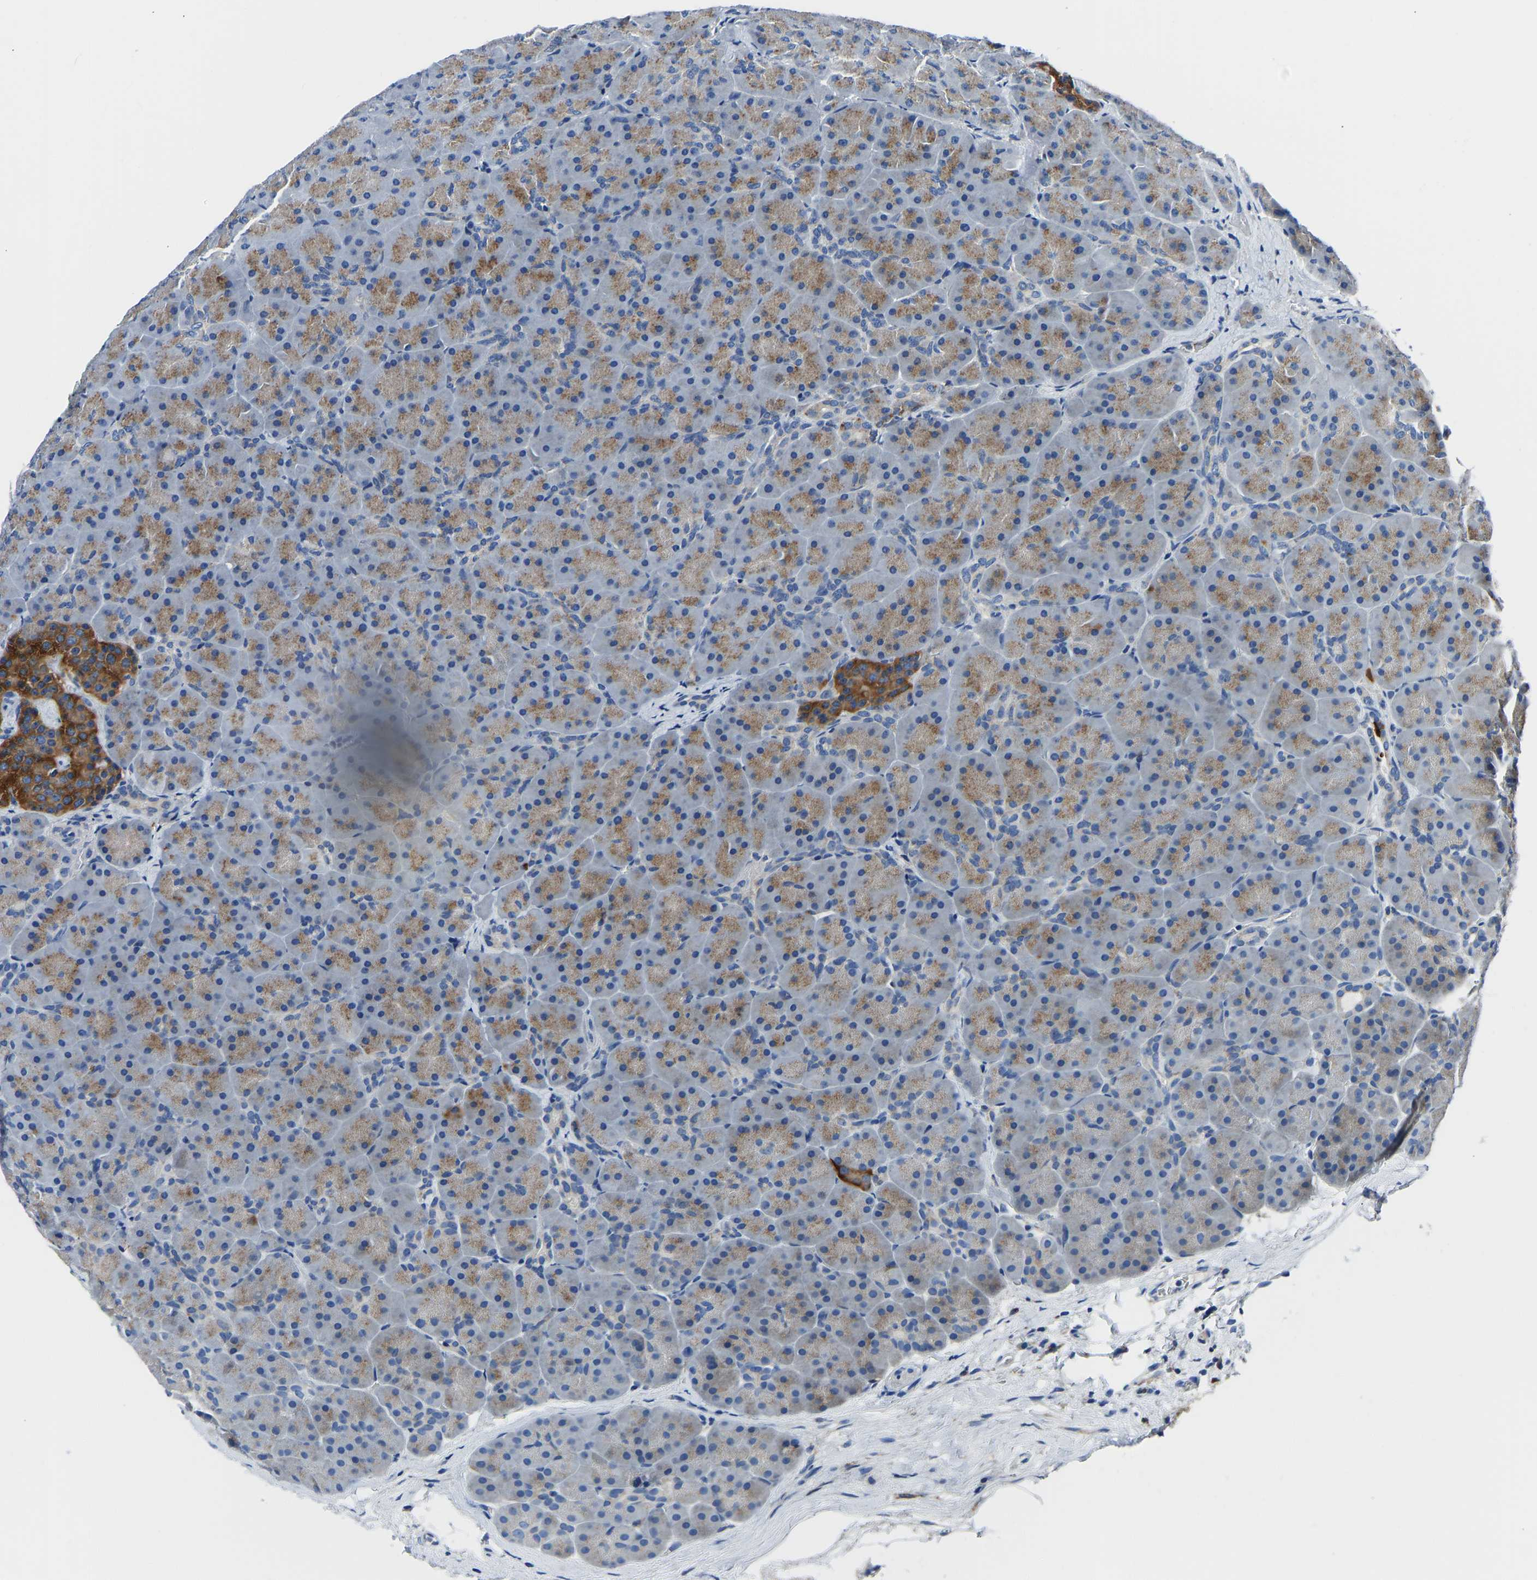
{"staining": {"intensity": "moderate", "quantity": ">75%", "location": "cytoplasmic/membranous"}, "tissue": "pancreas", "cell_type": "Exocrine glandular cells", "image_type": "normal", "snomed": [{"axis": "morphology", "description": "Normal tissue, NOS"}, {"axis": "topography", "description": "Pancreas"}], "caption": "About >75% of exocrine glandular cells in benign human pancreas display moderate cytoplasmic/membranous protein expression as visualized by brown immunohistochemical staining.", "gene": "ATP6V1E1", "patient": {"sex": "male", "age": 66}}